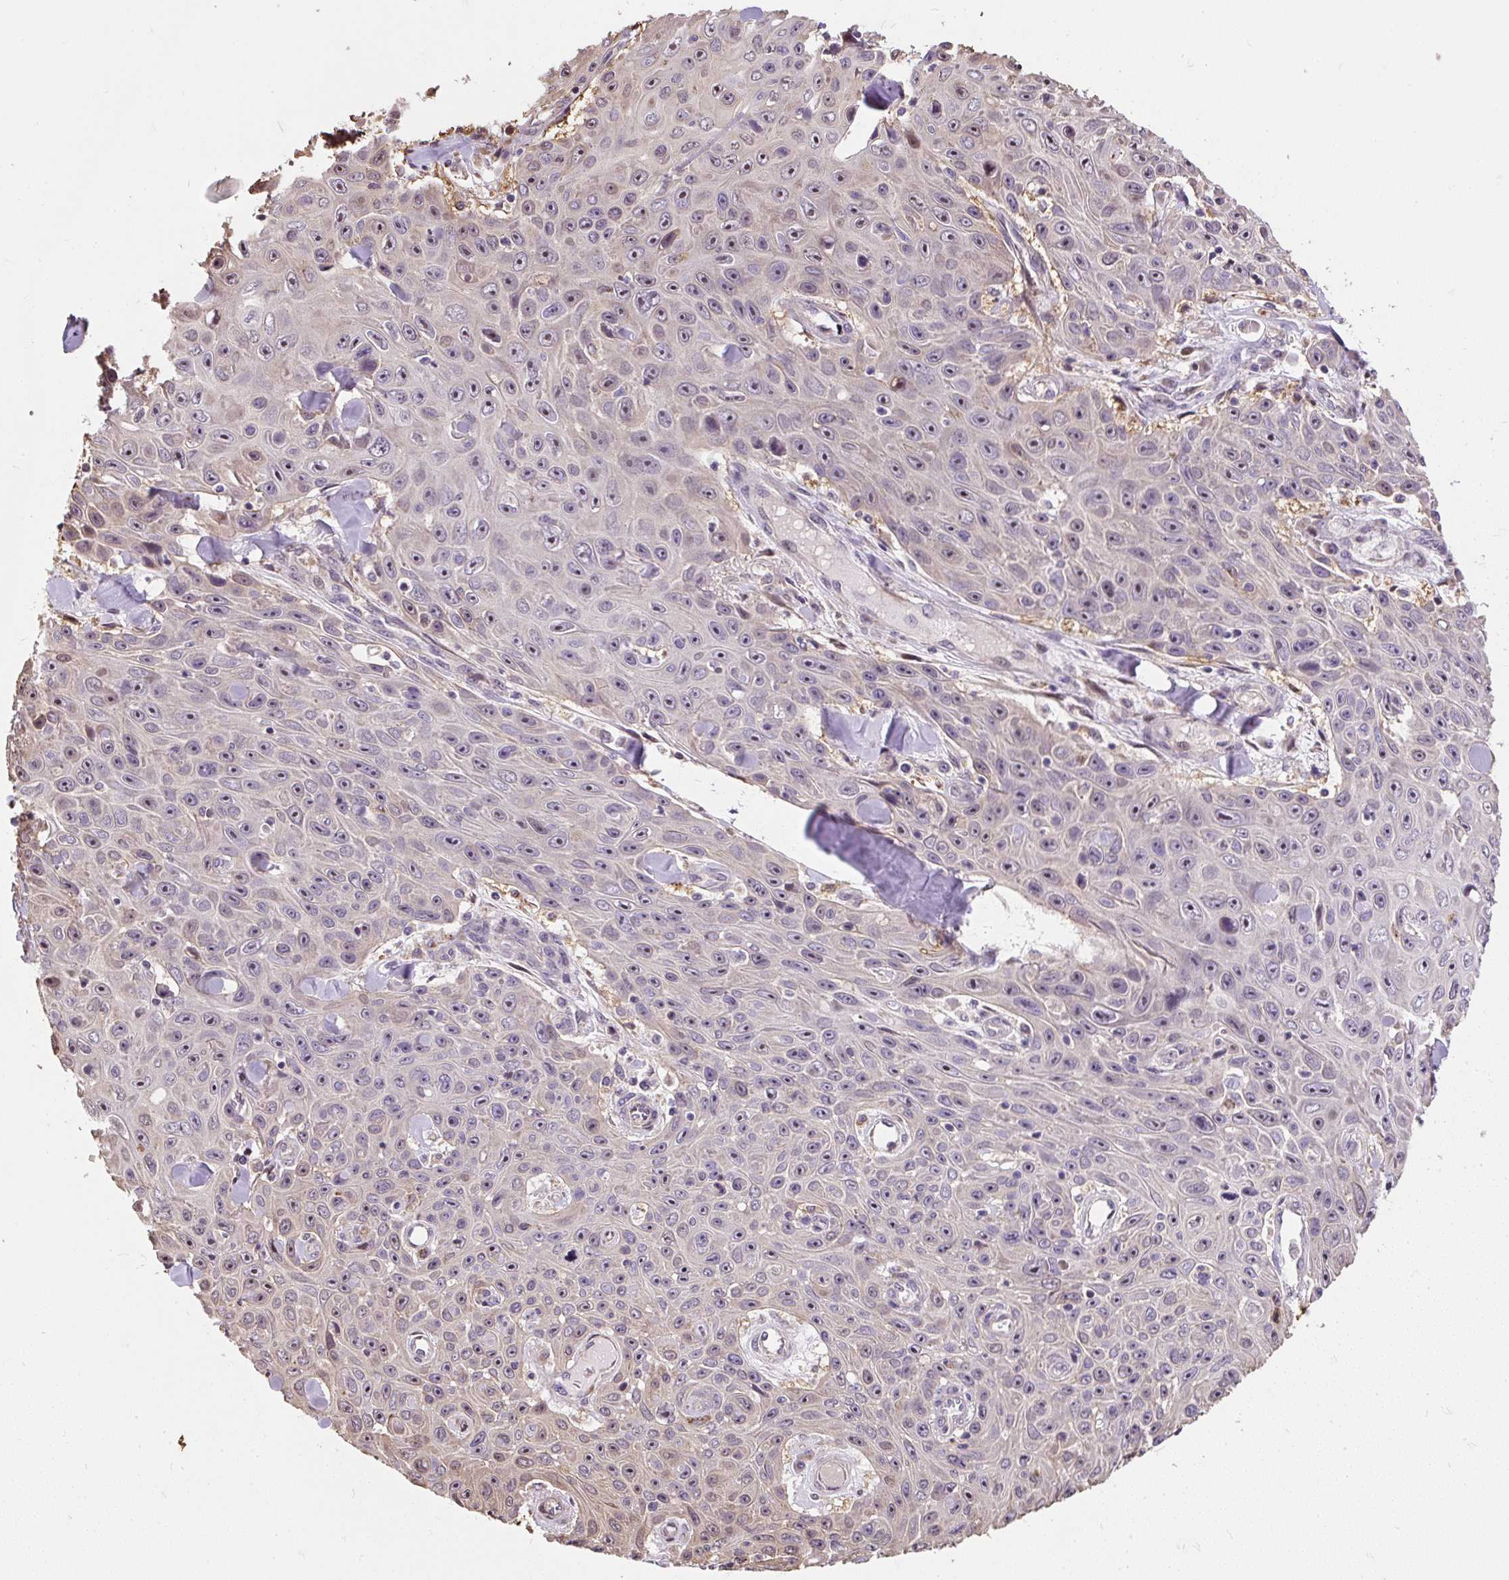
{"staining": {"intensity": "negative", "quantity": "none", "location": "none"}, "tissue": "skin cancer", "cell_type": "Tumor cells", "image_type": "cancer", "snomed": [{"axis": "morphology", "description": "Squamous cell carcinoma, NOS"}, {"axis": "topography", "description": "Skin"}], "caption": "High power microscopy micrograph of an immunohistochemistry (IHC) photomicrograph of squamous cell carcinoma (skin), revealing no significant positivity in tumor cells.", "gene": "PUS7L", "patient": {"sex": "male", "age": 82}}